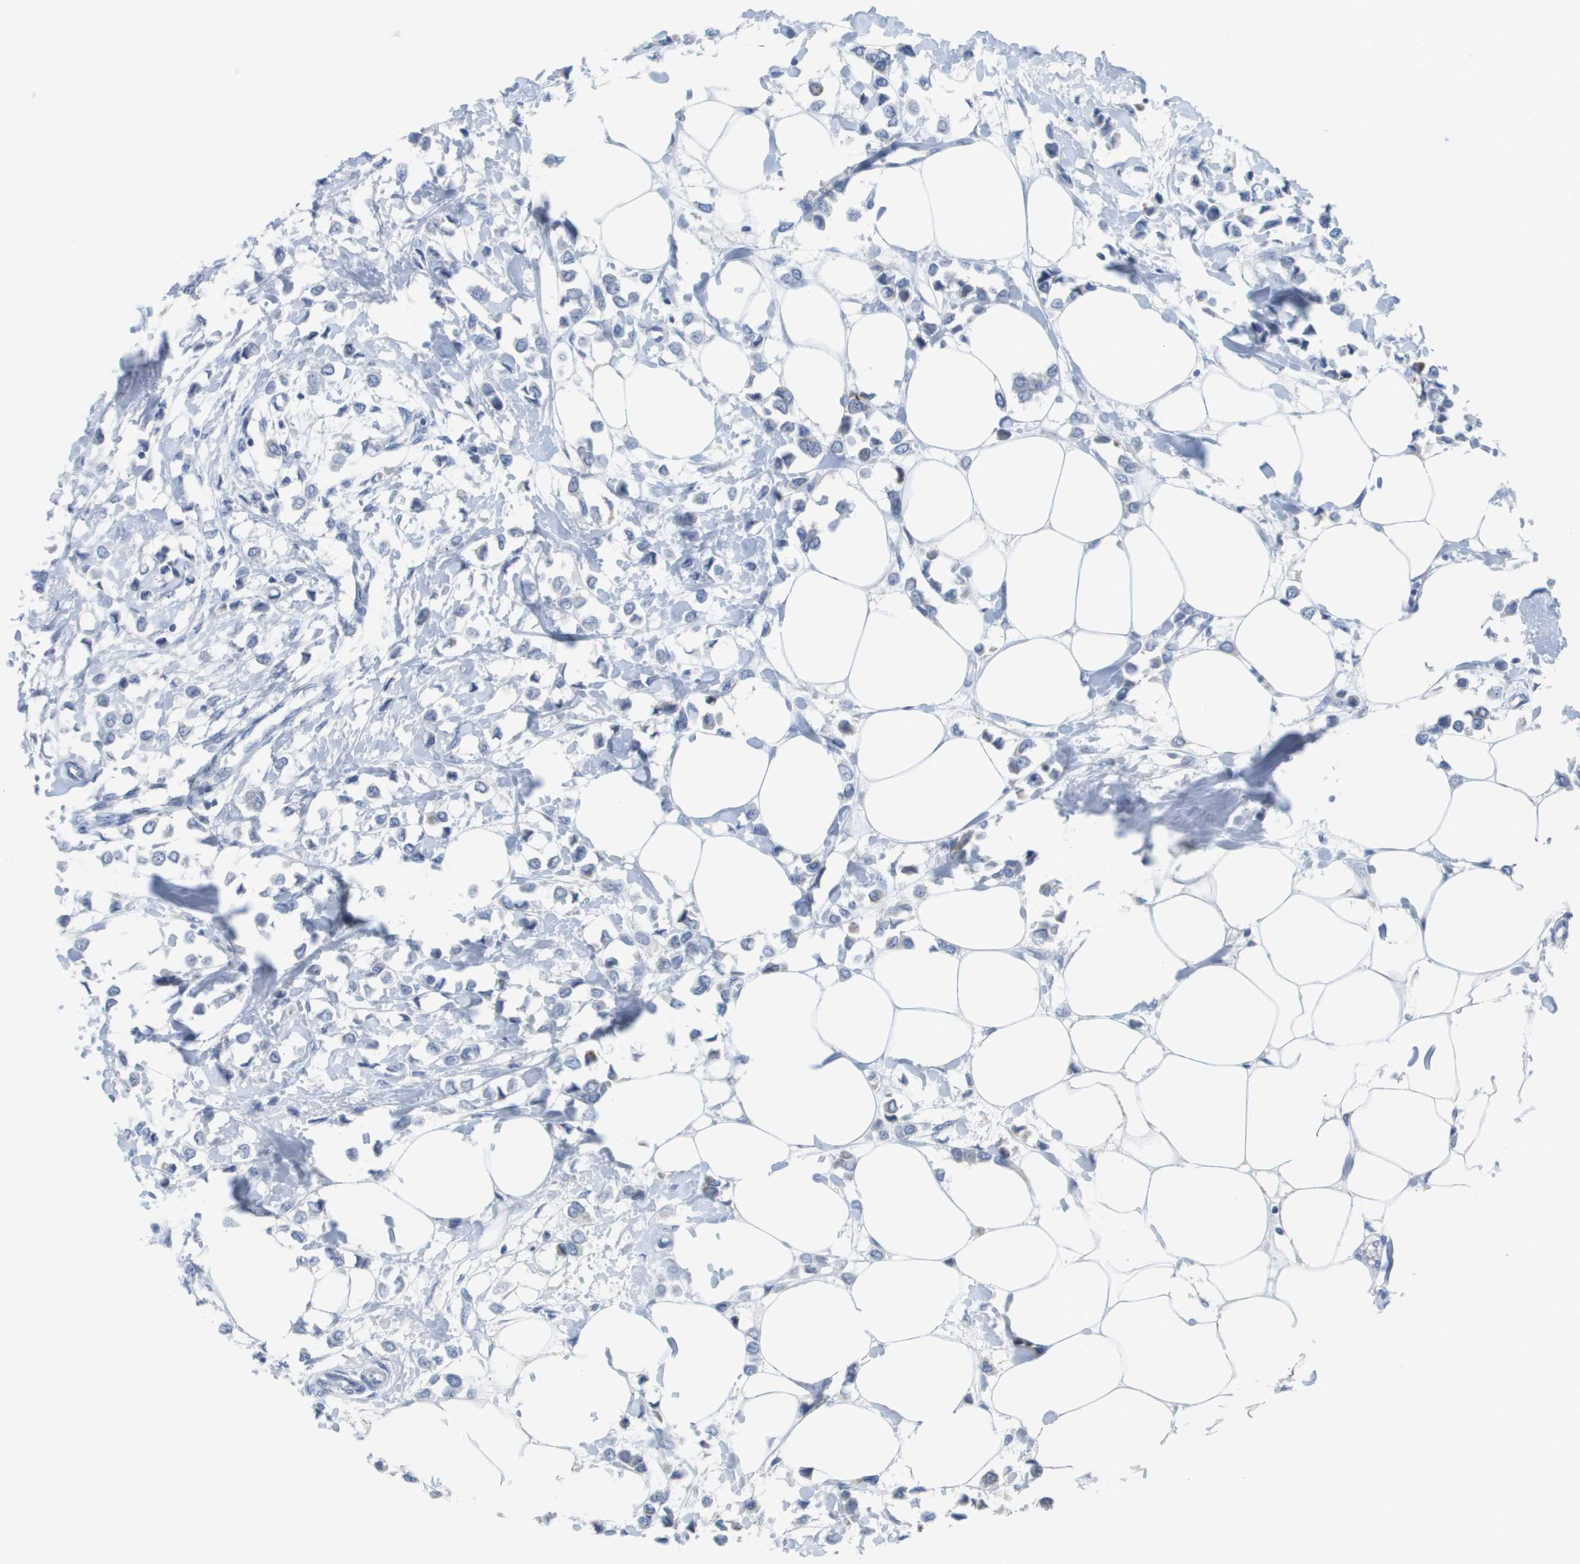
{"staining": {"intensity": "negative", "quantity": "none", "location": "none"}, "tissue": "breast cancer", "cell_type": "Tumor cells", "image_type": "cancer", "snomed": [{"axis": "morphology", "description": "Lobular carcinoma"}, {"axis": "topography", "description": "Breast"}], "caption": "High magnification brightfield microscopy of breast cancer stained with DAB (3,3'-diaminobenzidine) (brown) and counterstained with hematoxylin (blue): tumor cells show no significant staining.", "gene": "PDE4A", "patient": {"sex": "female", "age": 51}}